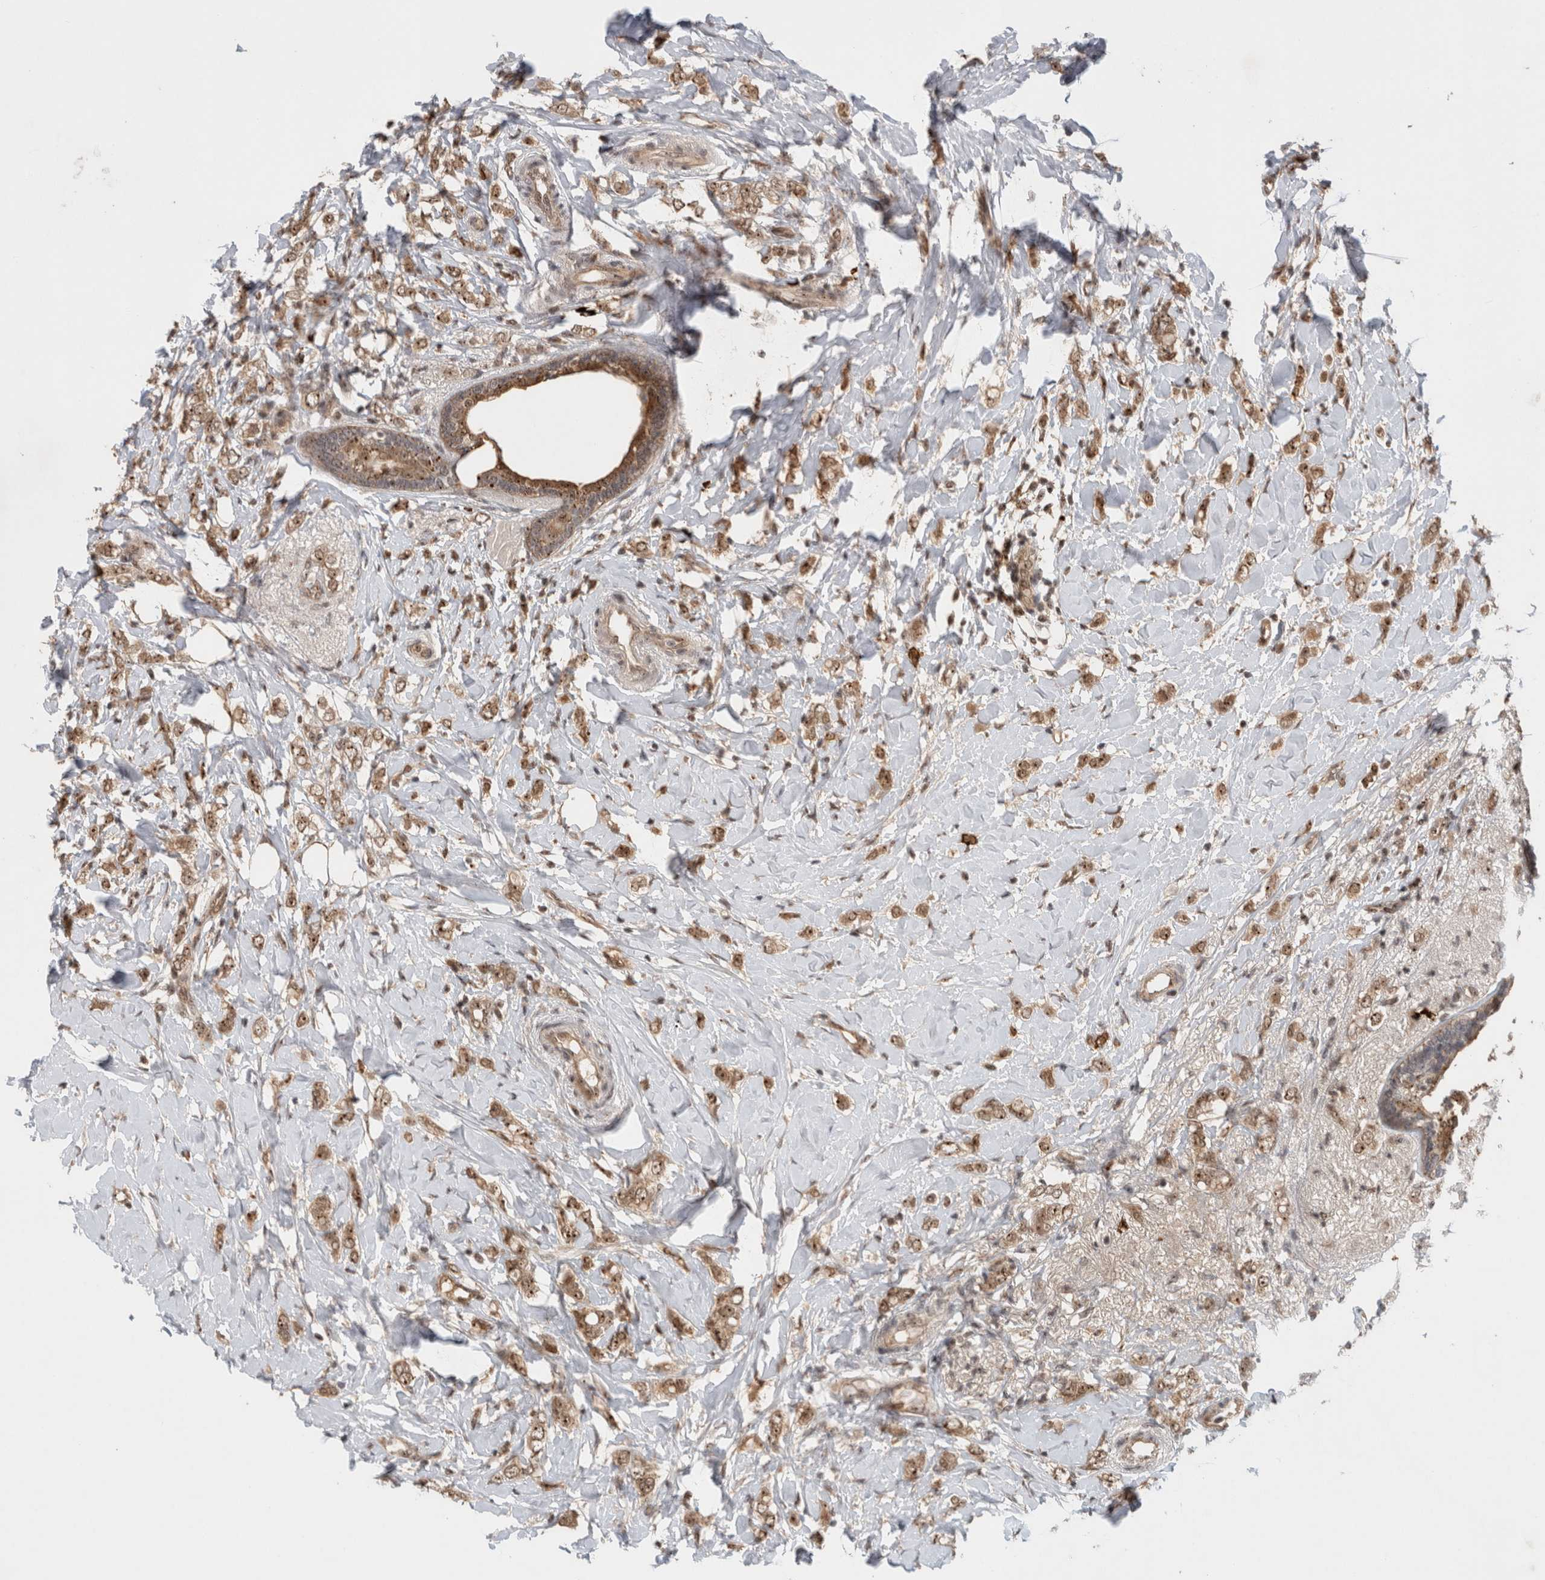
{"staining": {"intensity": "moderate", "quantity": ">75%", "location": "nuclear"}, "tissue": "breast cancer", "cell_type": "Tumor cells", "image_type": "cancer", "snomed": [{"axis": "morphology", "description": "Normal tissue, NOS"}, {"axis": "morphology", "description": "Lobular carcinoma"}, {"axis": "topography", "description": "Breast"}], "caption": "Moderate nuclear staining for a protein is seen in about >75% of tumor cells of breast cancer using IHC.", "gene": "MPHOSPH6", "patient": {"sex": "female", "age": 47}}